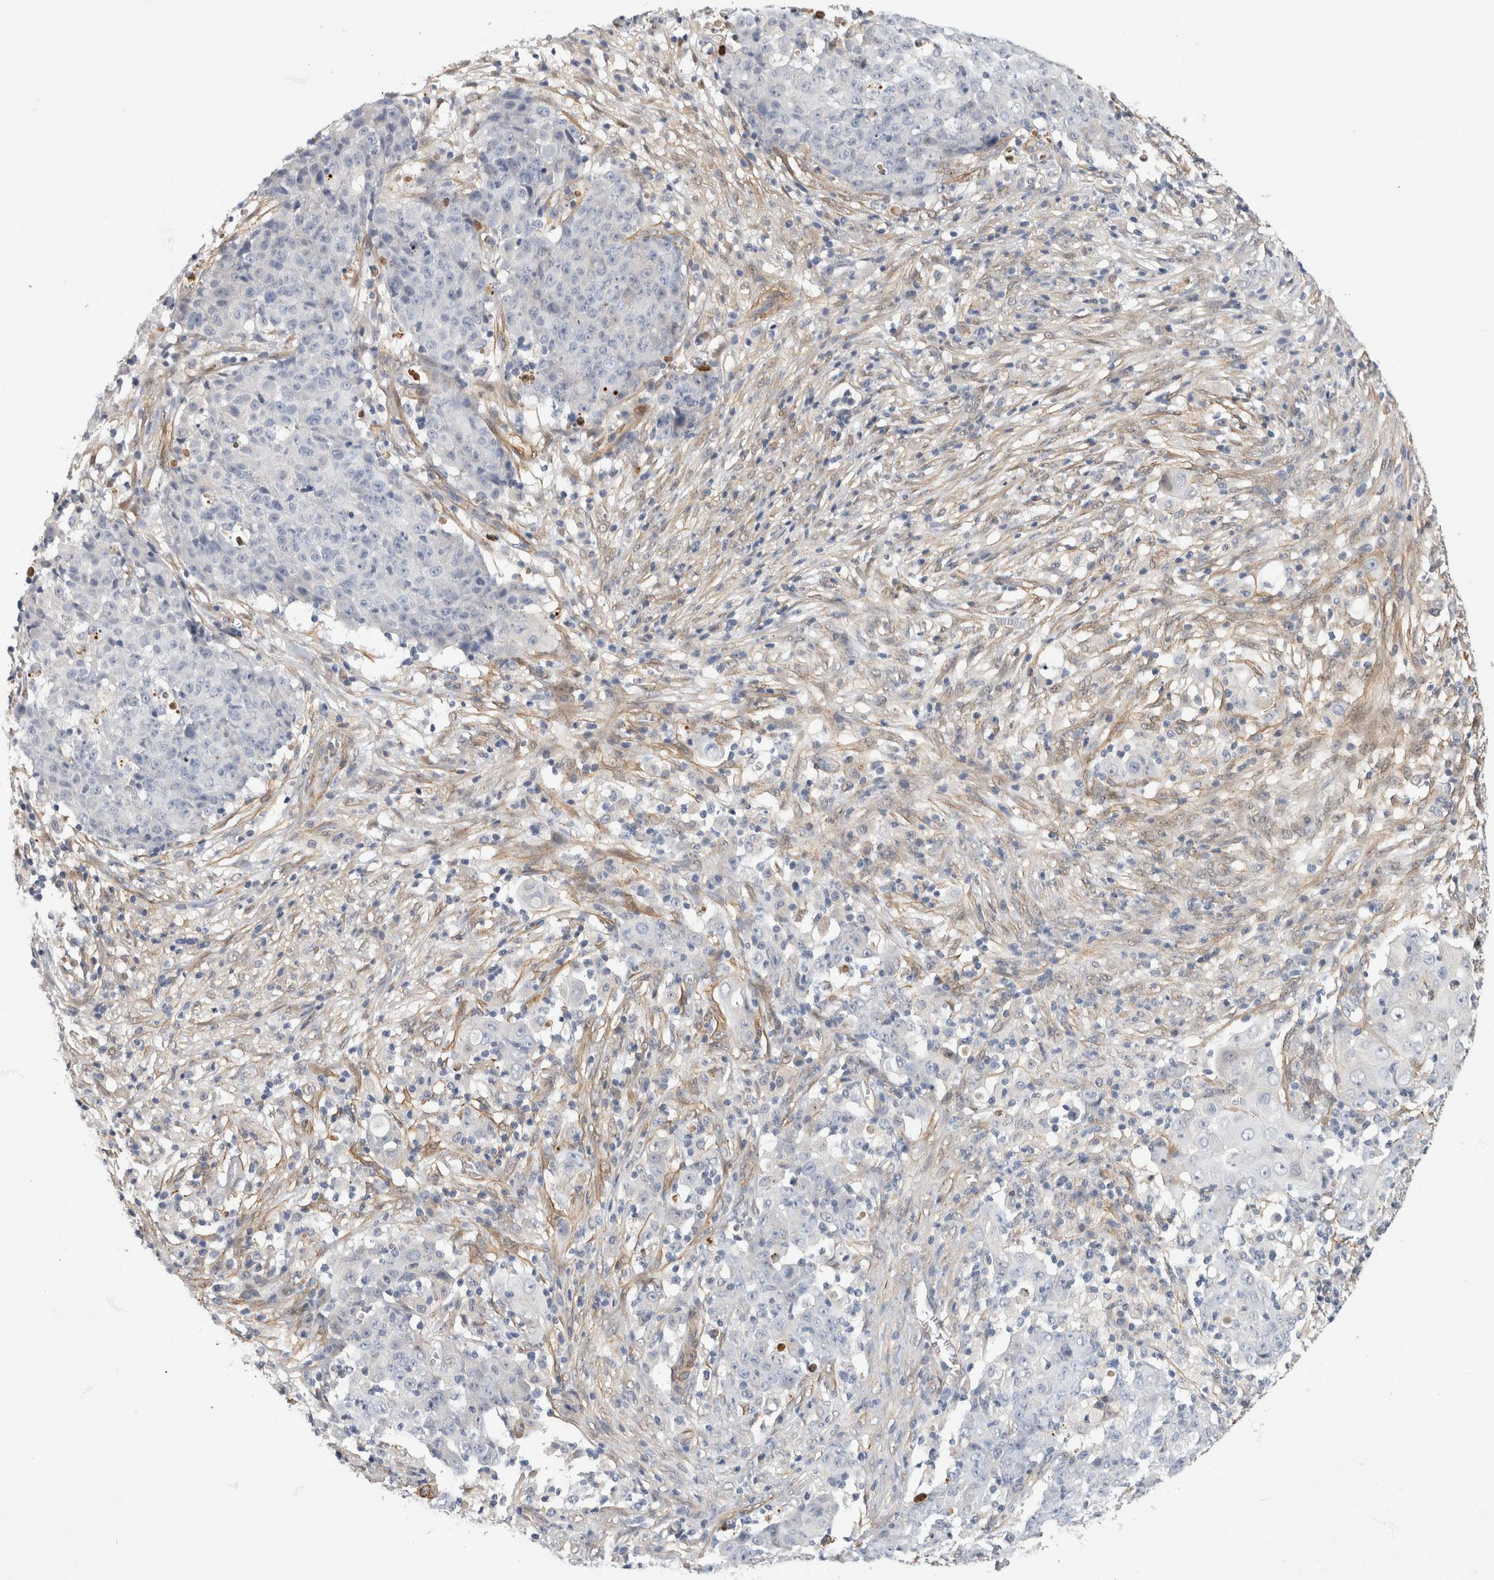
{"staining": {"intensity": "negative", "quantity": "none", "location": "none"}, "tissue": "ovarian cancer", "cell_type": "Tumor cells", "image_type": "cancer", "snomed": [{"axis": "morphology", "description": "Carcinoma, endometroid"}, {"axis": "topography", "description": "Ovary"}], "caption": "IHC photomicrograph of neoplastic tissue: ovarian endometroid carcinoma stained with DAB shows no significant protein positivity in tumor cells.", "gene": "PGM1", "patient": {"sex": "female", "age": 42}}